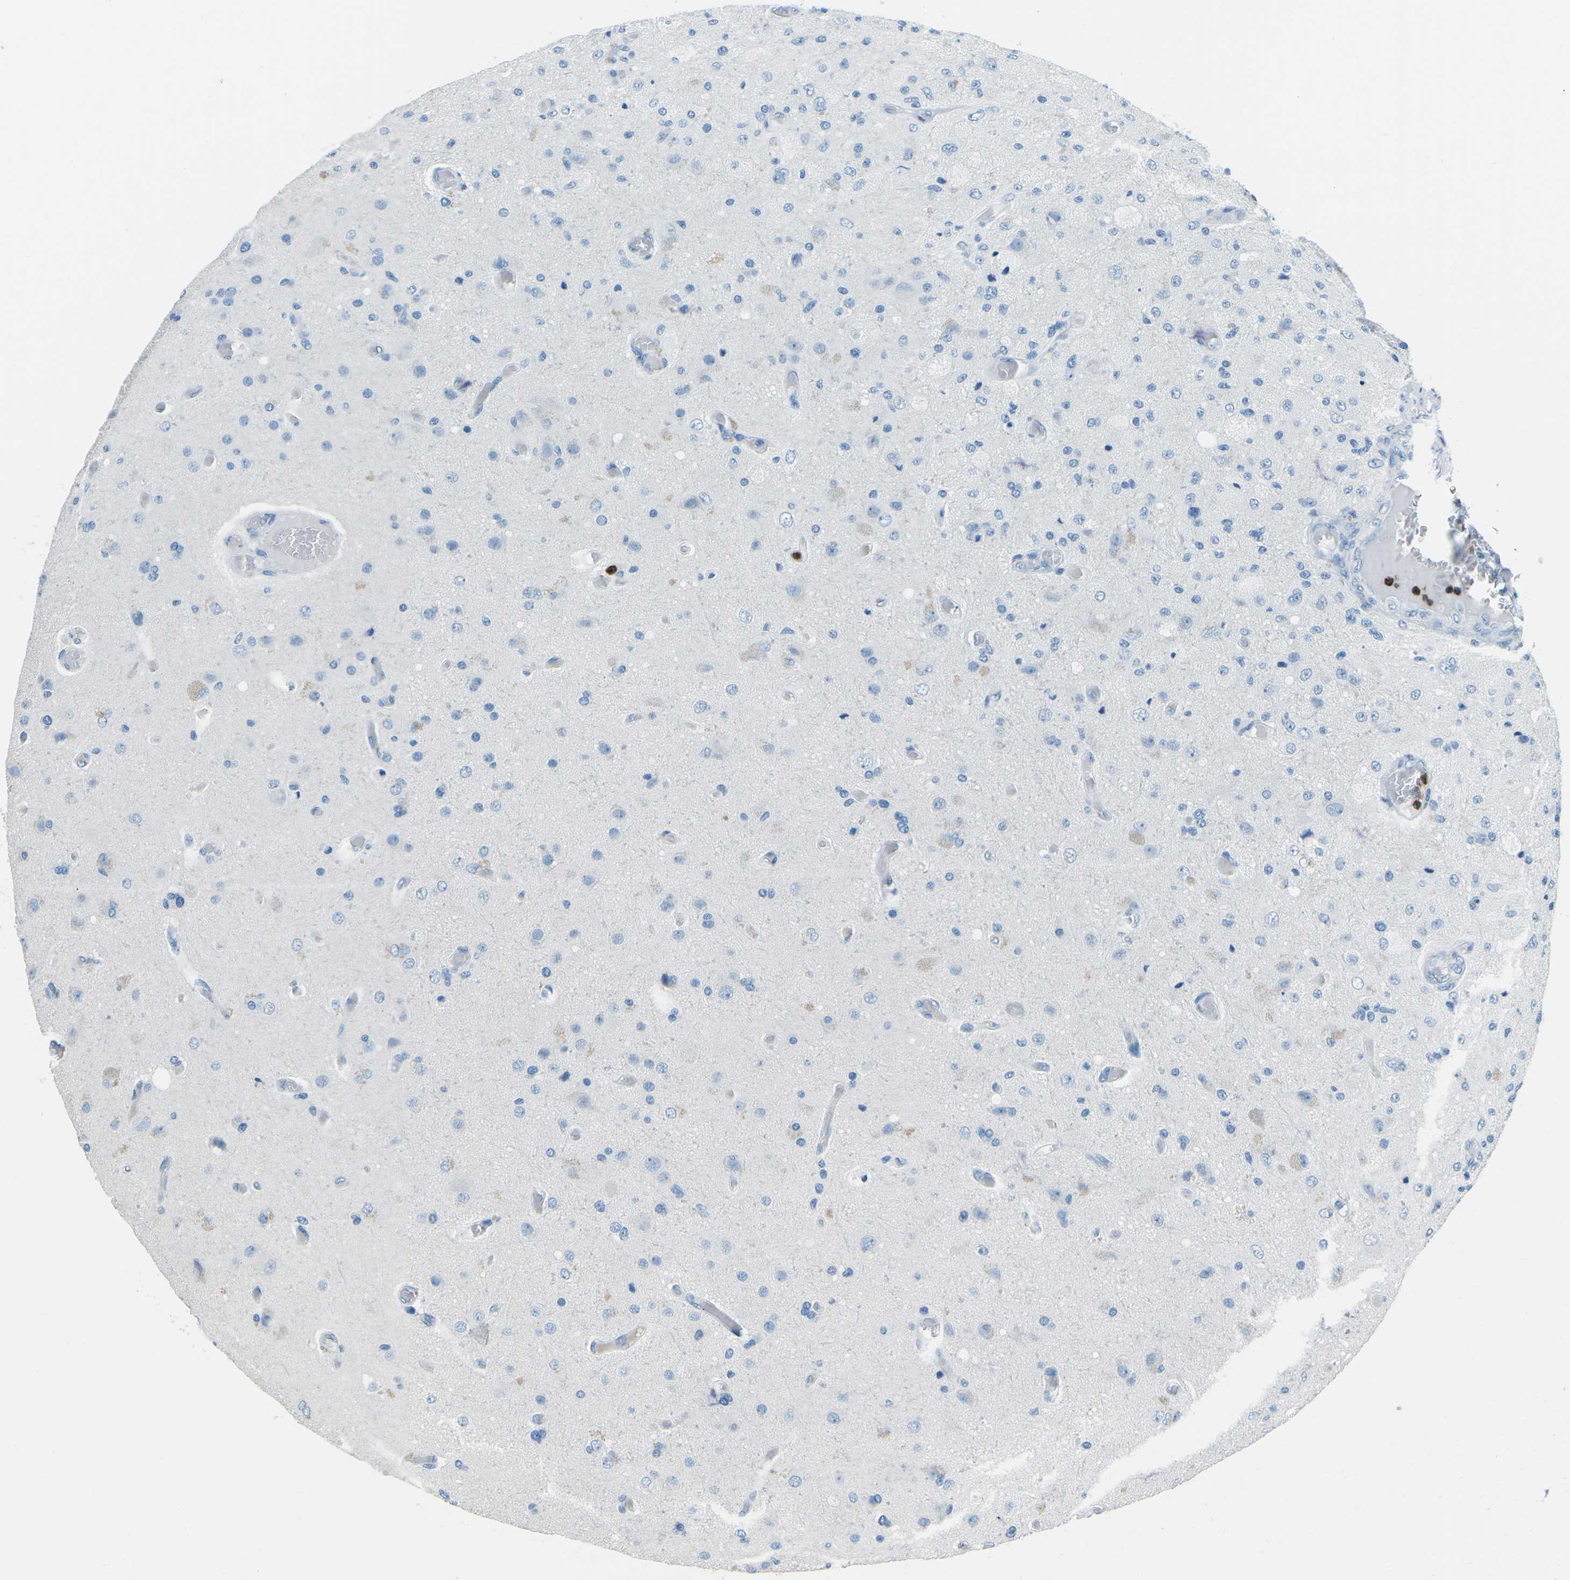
{"staining": {"intensity": "negative", "quantity": "none", "location": "none"}, "tissue": "glioma", "cell_type": "Tumor cells", "image_type": "cancer", "snomed": [{"axis": "morphology", "description": "Normal tissue, NOS"}, {"axis": "morphology", "description": "Glioma, malignant, High grade"}, {"axis": "topography", "description": "Cerebral cortex"}], "caption": "The immunohistochemistry micrograph has no significant expression in tumor cells of glioma tissue. Nuclei are stained in blue.", "gene": "FCN1", "patient": {"sex": "male", "age": 77}}